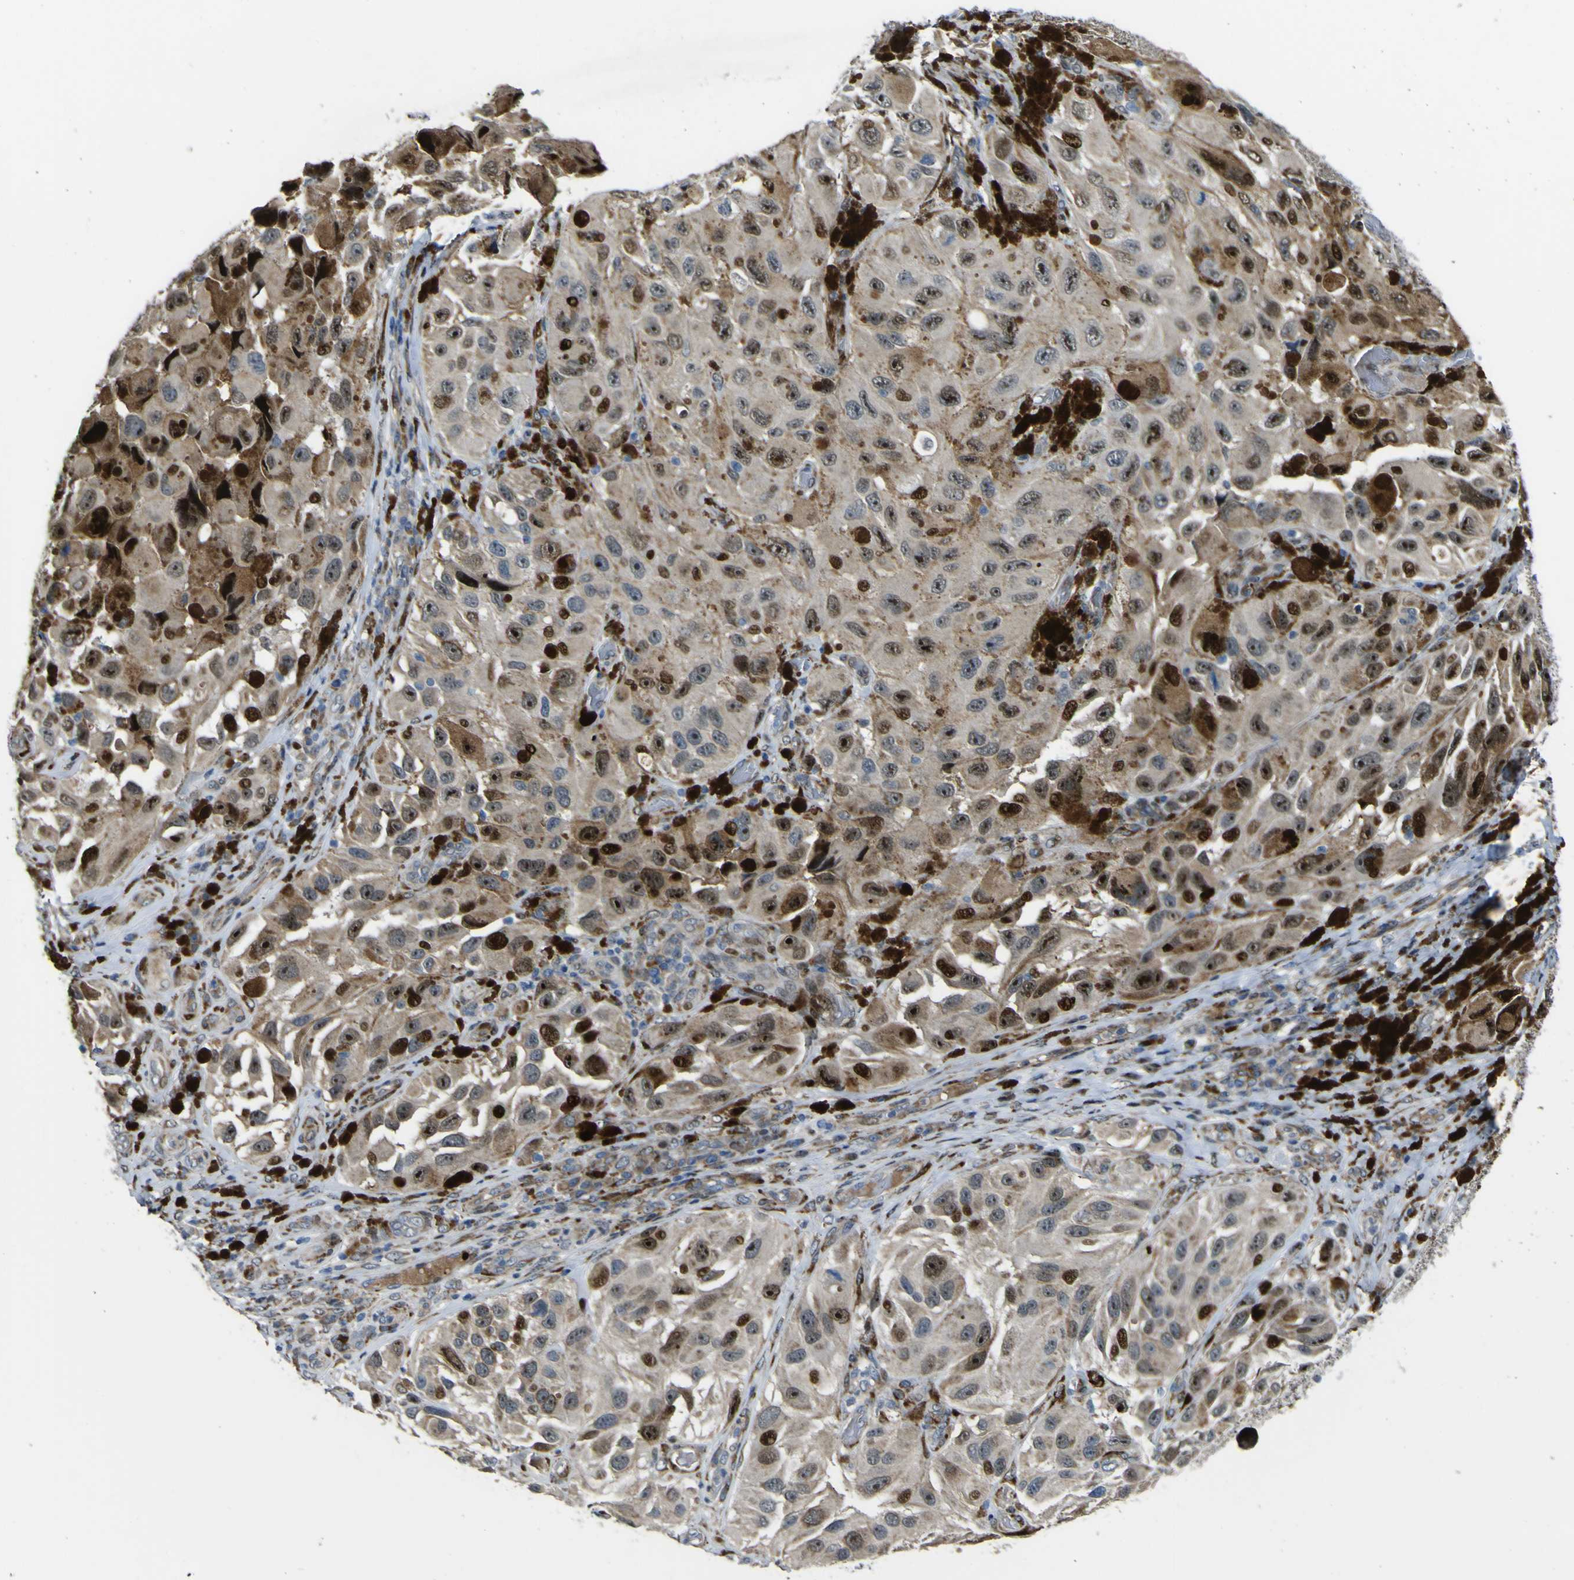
{"staining": {"intensity": "strong", "quantity": "25%-75%", "location": "cytoplasmic/membranous,nuclear"}, "tissue": "melanoma", "cell_type": "Tumor cells", "image_type": "cancer", "snomed": [{"axis": "morphology", "description": "Malignant melanoma, NOS"}, {"axis": "topography", "description": "Skin"}], "caption": "Immunohistochemical staining of malignant melanoma shows high levels of strong cytoplasmic/membranous and nuclear protein staining in approximately 25%-75% of tumor cells.", "gene": "LBHD1", "patient": {"sex": "female", "age": 73}}